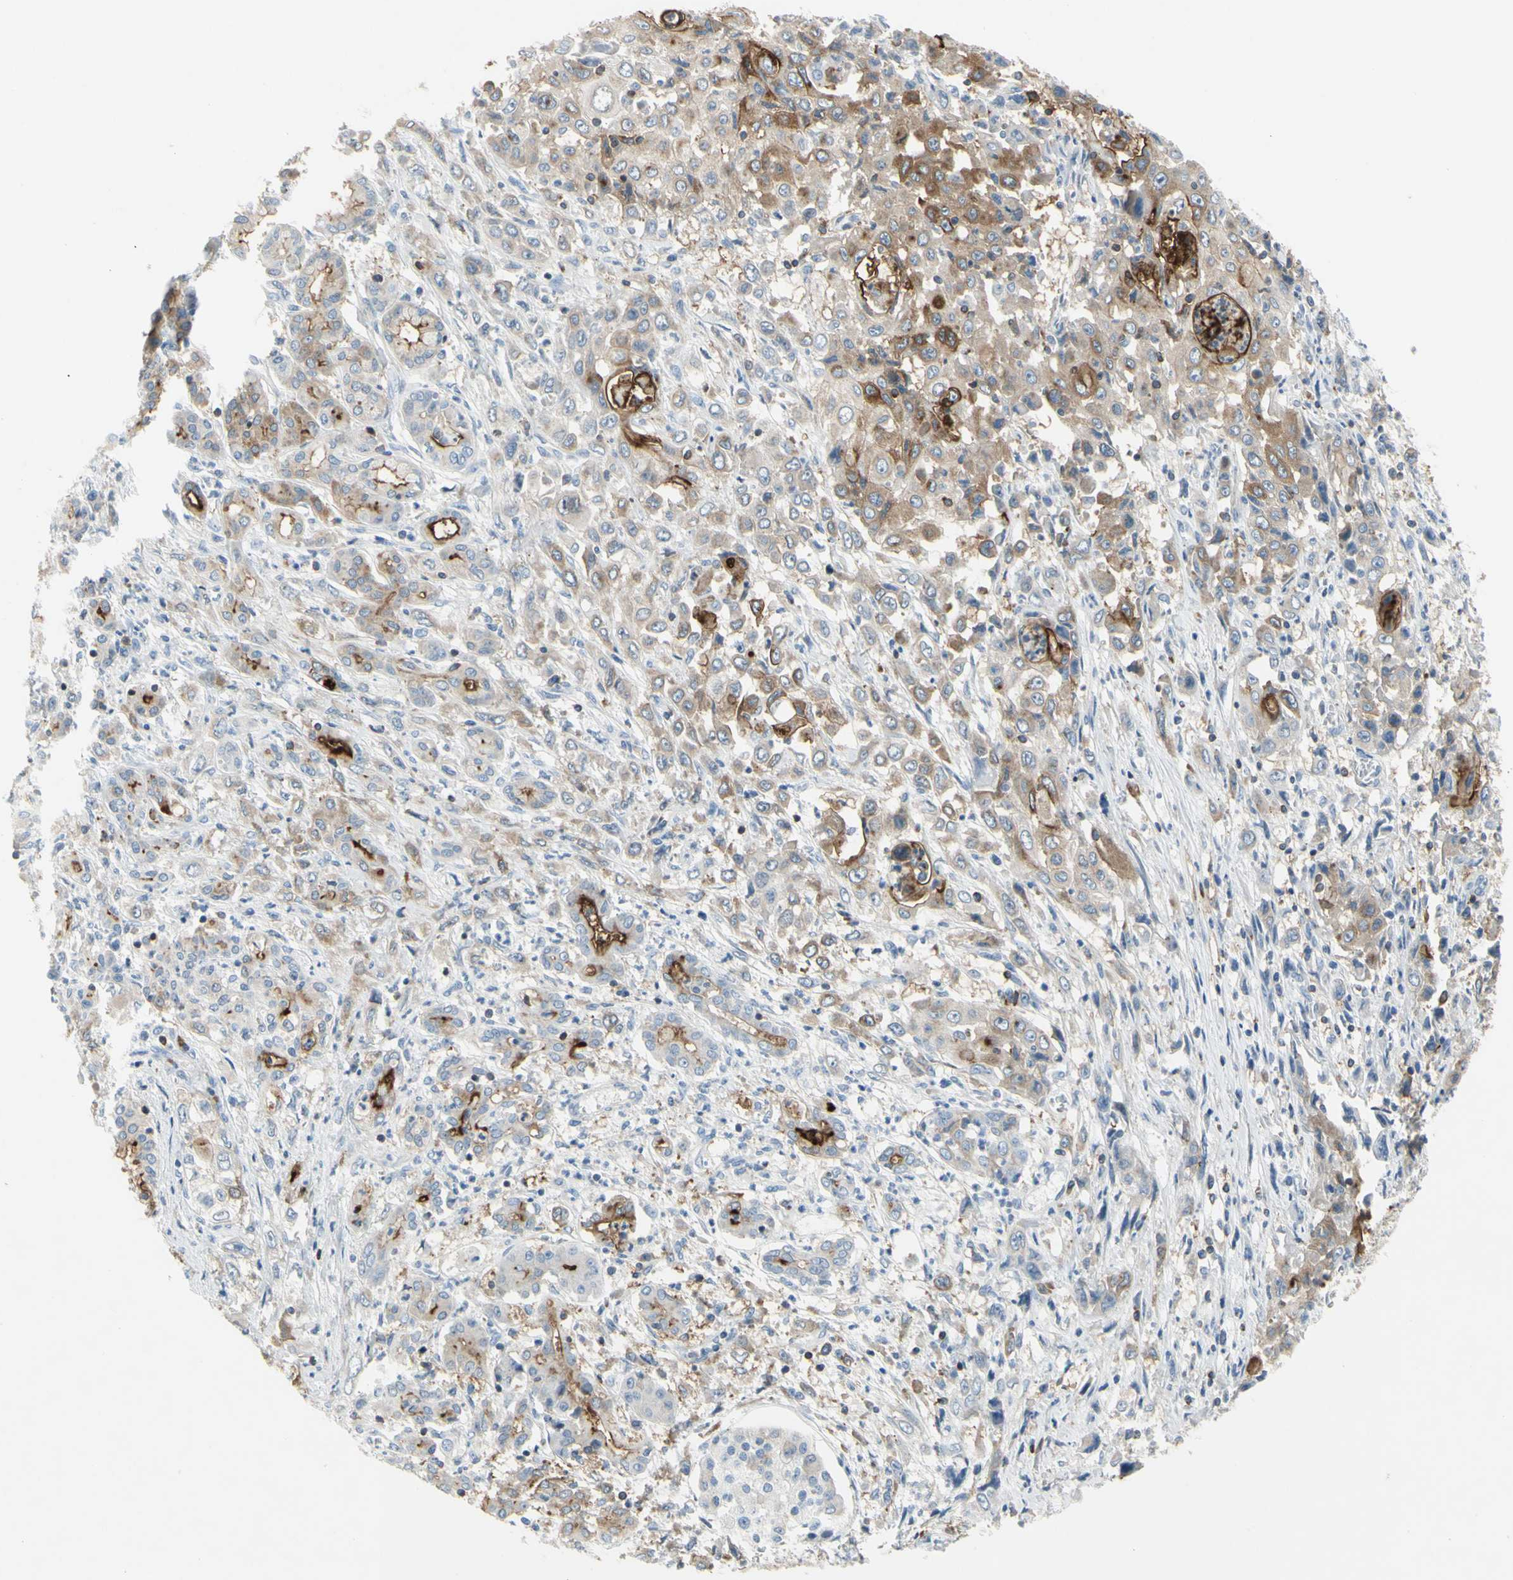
{"staining": {"intensity": "moderate", "quantity": ">75%", "location": "cytoplasmic/membranous"}, "tissue": "pancreatic cancer", "cell_type": "Tumor cells", "image_type": "cancer", "snomed": [{"axis": "morphology", "description": "Adenocarcinoma, NOS"}, {"axis": "topography", "description": "Pancreas"}], "caption": "Moderate cytoplasmic/membranous expression for a protein is appreciated in about >75% of tumor cells of pancreatic adenocarcinoma using IHC.", "gene": "MUC1", "patient": {"sex": "male", "age": 70}}